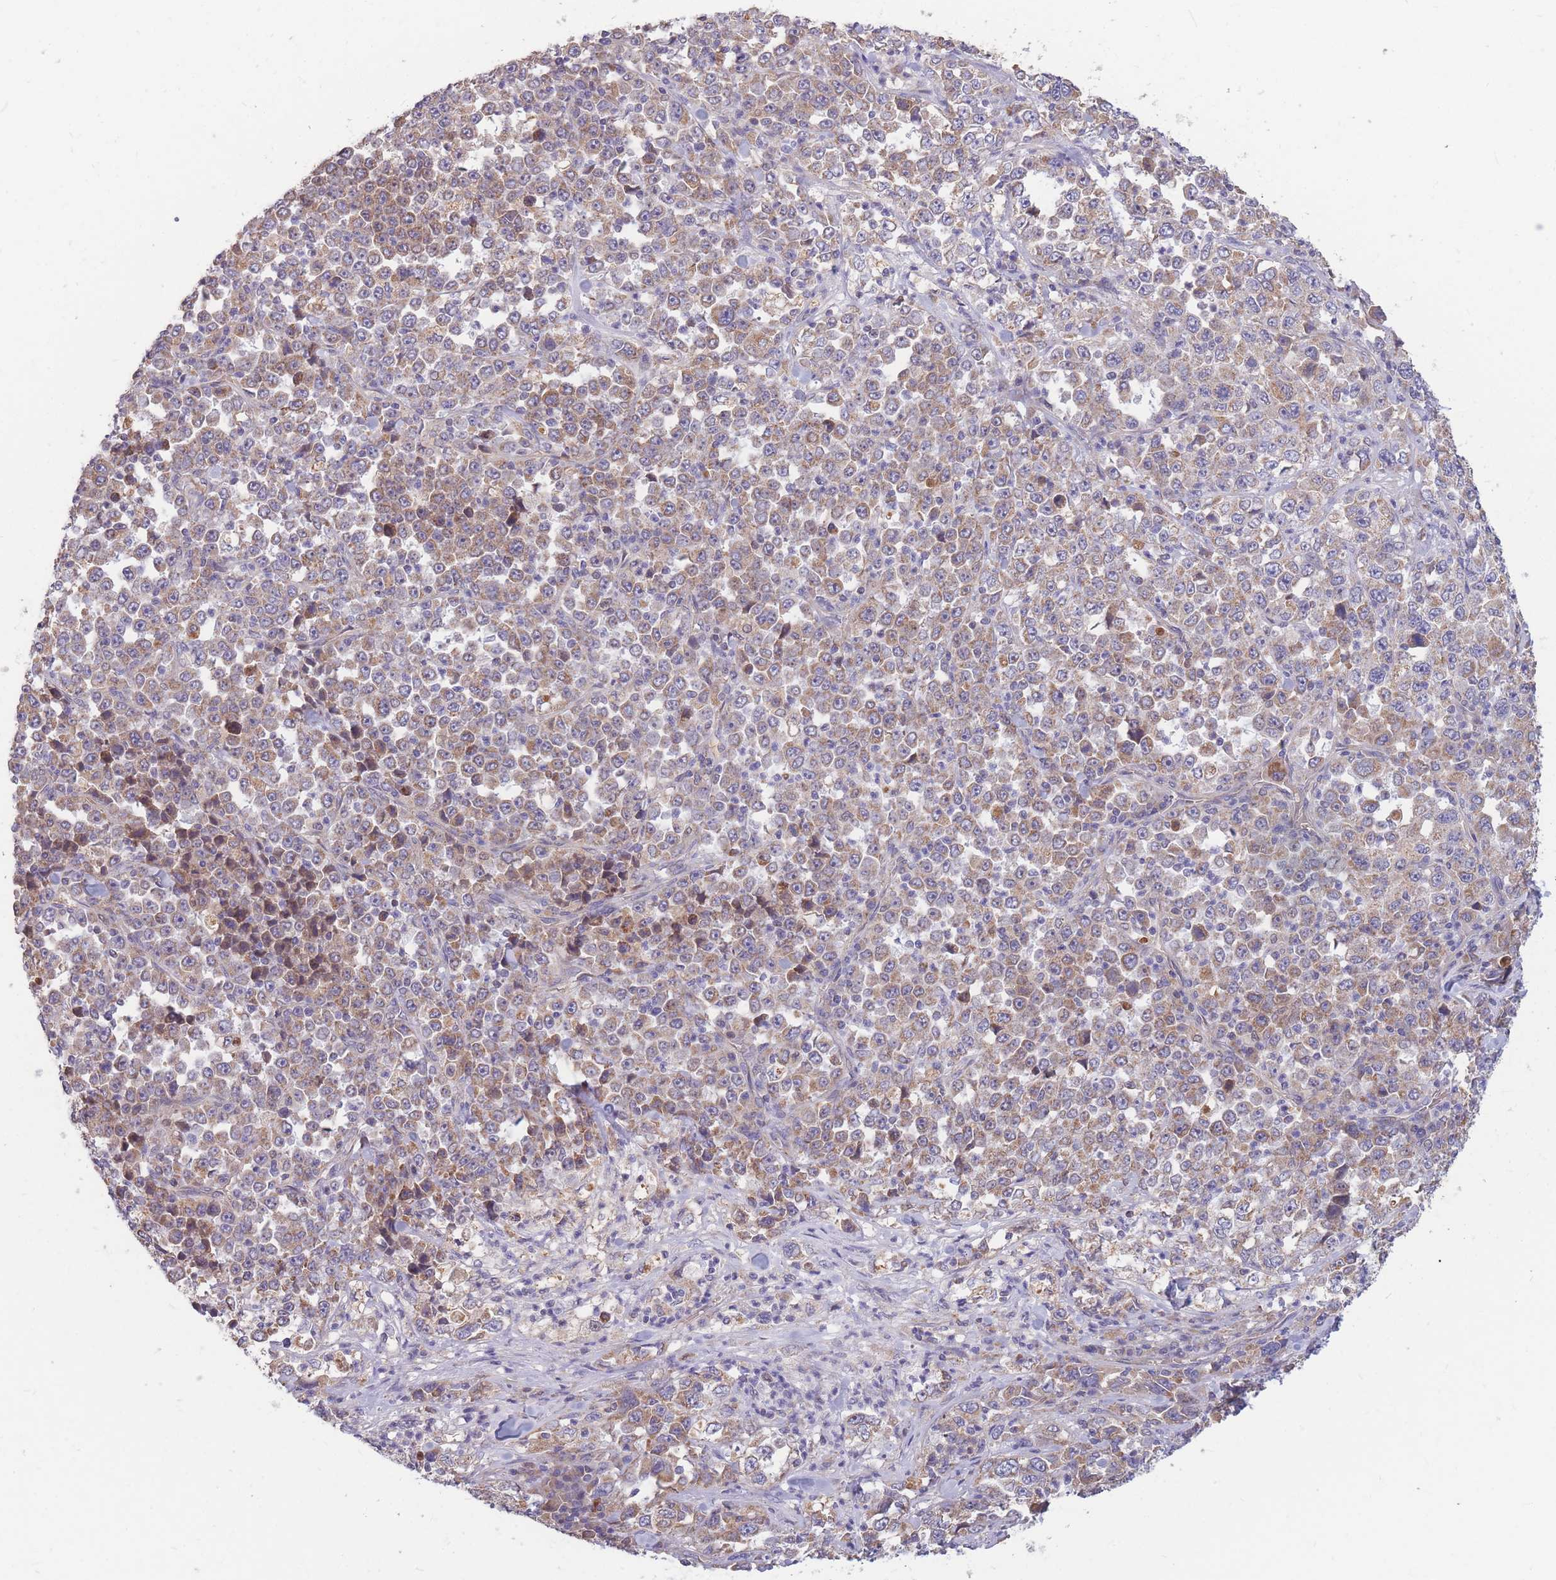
{"staining": {"intensity": "moderate", "quantity": ">75%", "location": "cytoplasmic/membranous"}, "tissue": "stomach cancer", "cell_type": "Tumor cells", "image_type": "cancer", "snomed": [{"axis": "morphology", "description": "Normal tissue, NOS"}, {"axis": "morphology", "description": "Adenocarcinoma, NOS"}, {"axis": "topography", "description": "Stomach, upper"}, {"axis": "topography", "description": "Stomach"}], "caption": "IHC micrograph of neoplastic tissue: human stomach cancer (adenocarcinoma) stained using immunohistochemistry shows medium levels of moderate protein expression localized specifically in the cytoplasmic/membranous of tumor cells, appearing as a cytoplasmic/membranous brown color.", "gene": "PTPMT1", "patient": {"sex": "male", "age": 59}}